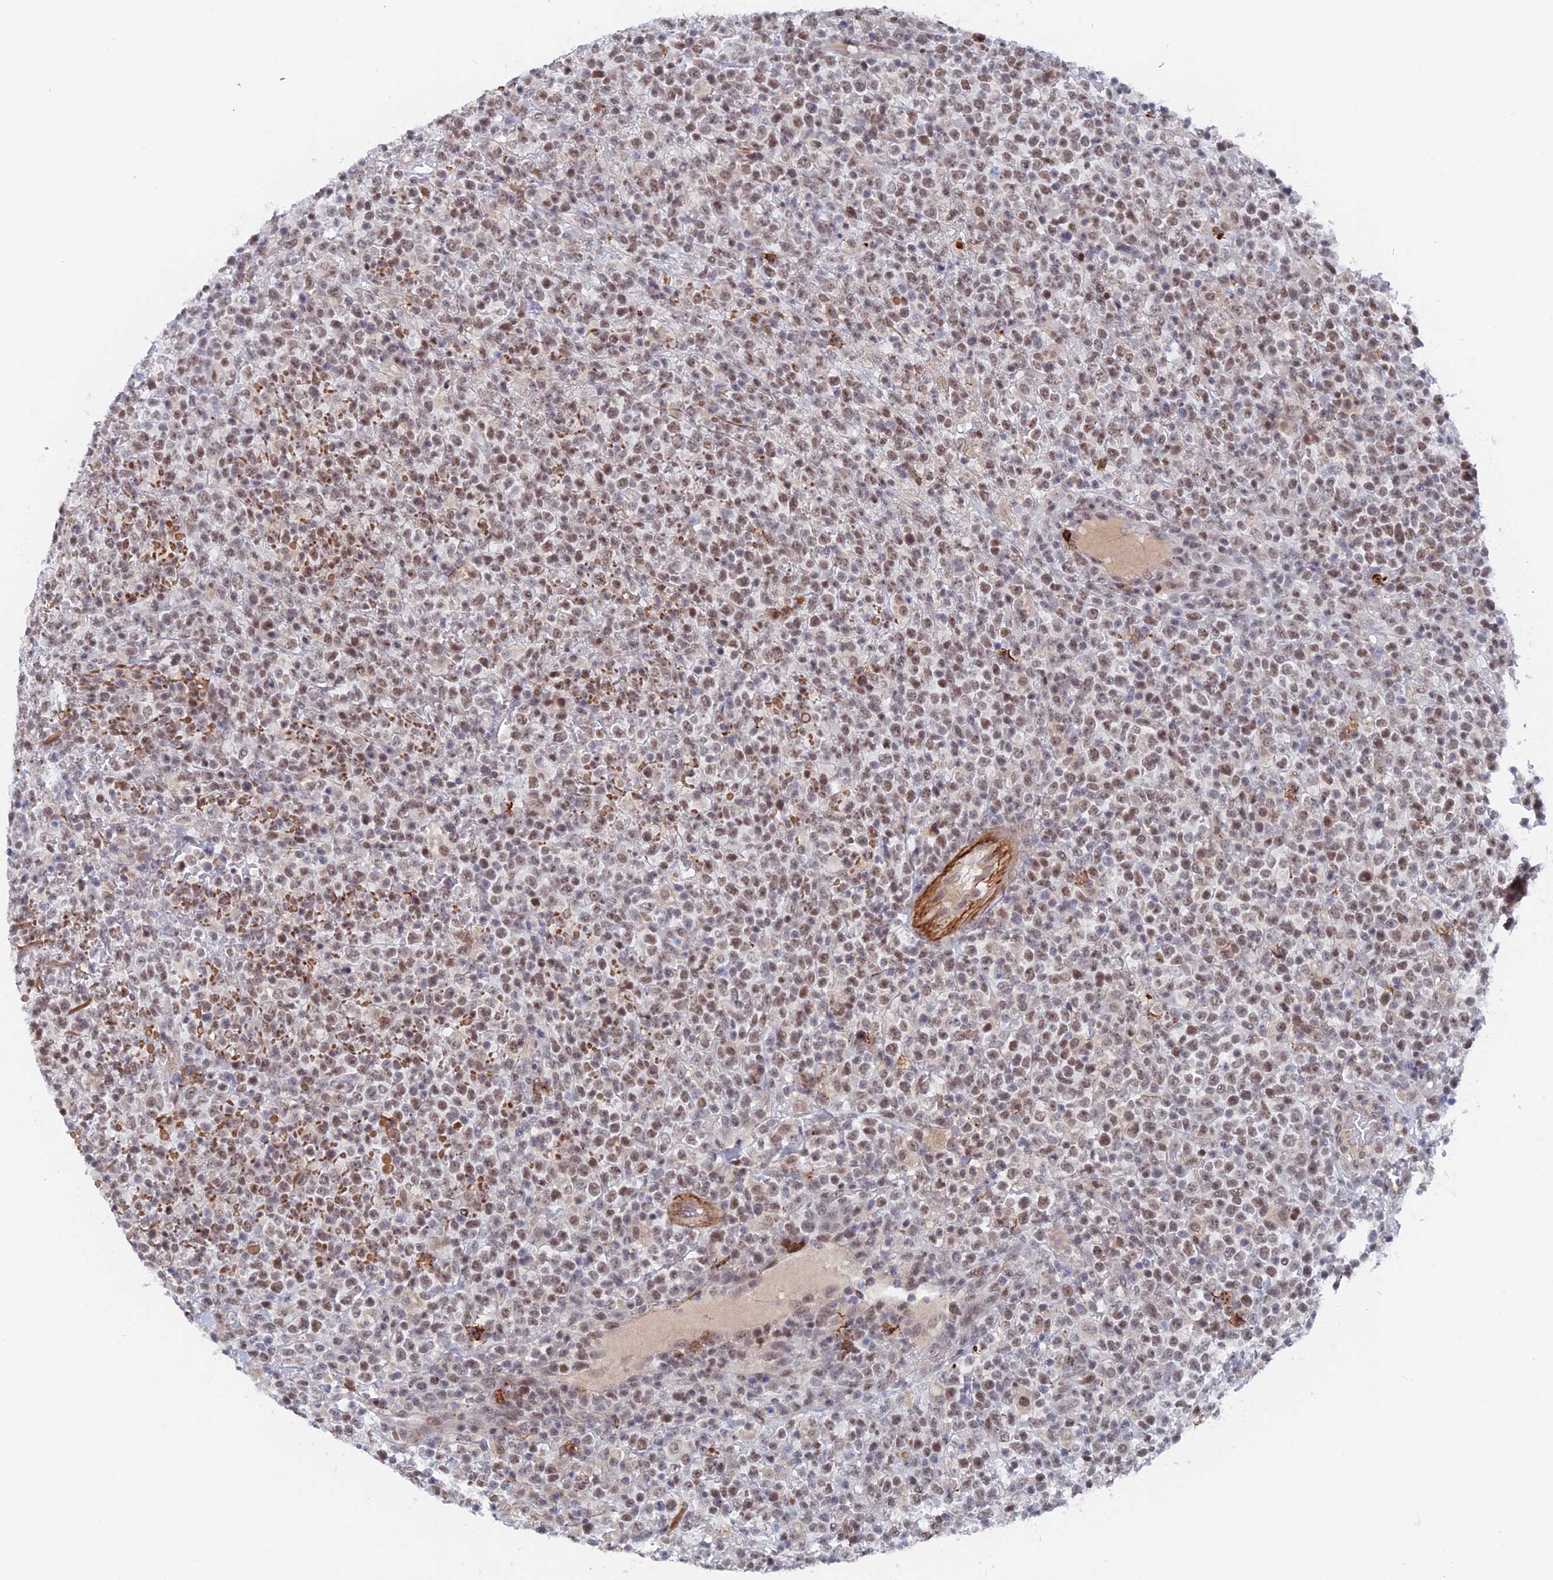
{"staining": {"intensity": "moderate", "quantity": ">75%", "location": "nuclear"}, "tissue": "lymphoma", "cell_type": "Tumor cells", "image_type": "cancer", "snomed": [{"axis": "morphology", "description": "Malignant lymphoma, non-Hodgkin's type, High grade"}, {"axis": "topography", "description": "Colon"}], "caption": "Immunohistochemical staining of human high-grade malignant lymphoma, non-Hodgkin's type demonstrates moderate nuclear protein positivity in approximately >75% of tumor cells.", "gene": "BRD2", "patient": {"sex": "female", "age": 53}}